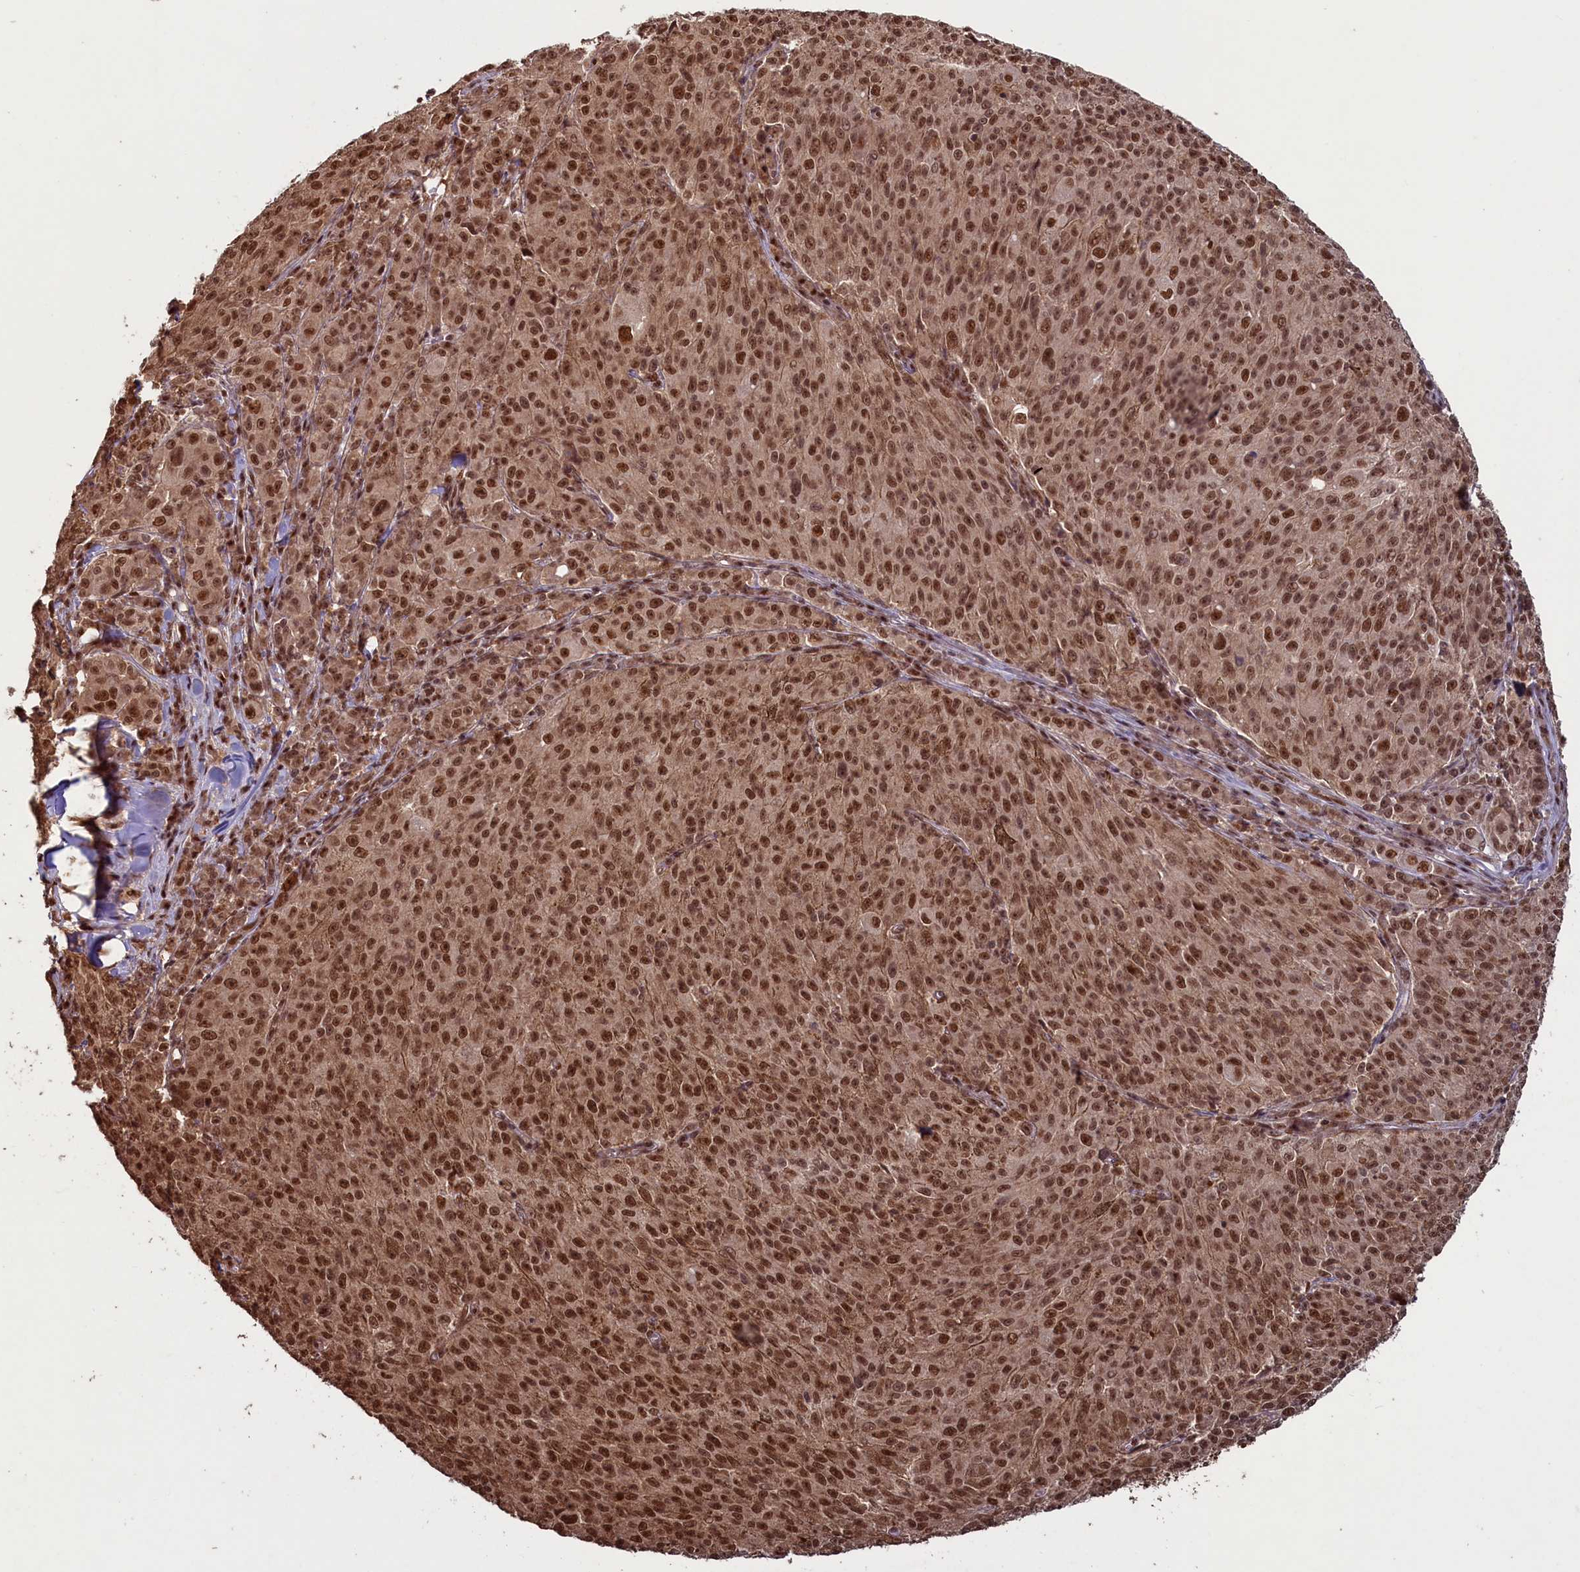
{"staining": {"intensity": "moderate", "quantity": ">75%", "location": "nuclear"}, "tissue": "melanoma", "cell_type": "Tumor cells", "image_type": "cancer", "snomed": [{"axis": "morphology", "description": "Malignant melanoma, NOS"}, {"axis": "topography", "description": "Skin"}], "caption": "Human malignant melanoma stained for a protein (brown) shows moderate nuclear positive staining in about >75% of tumor cells.", "gene": "NAE1", "patient": {"sex": "female", "age": 52}}